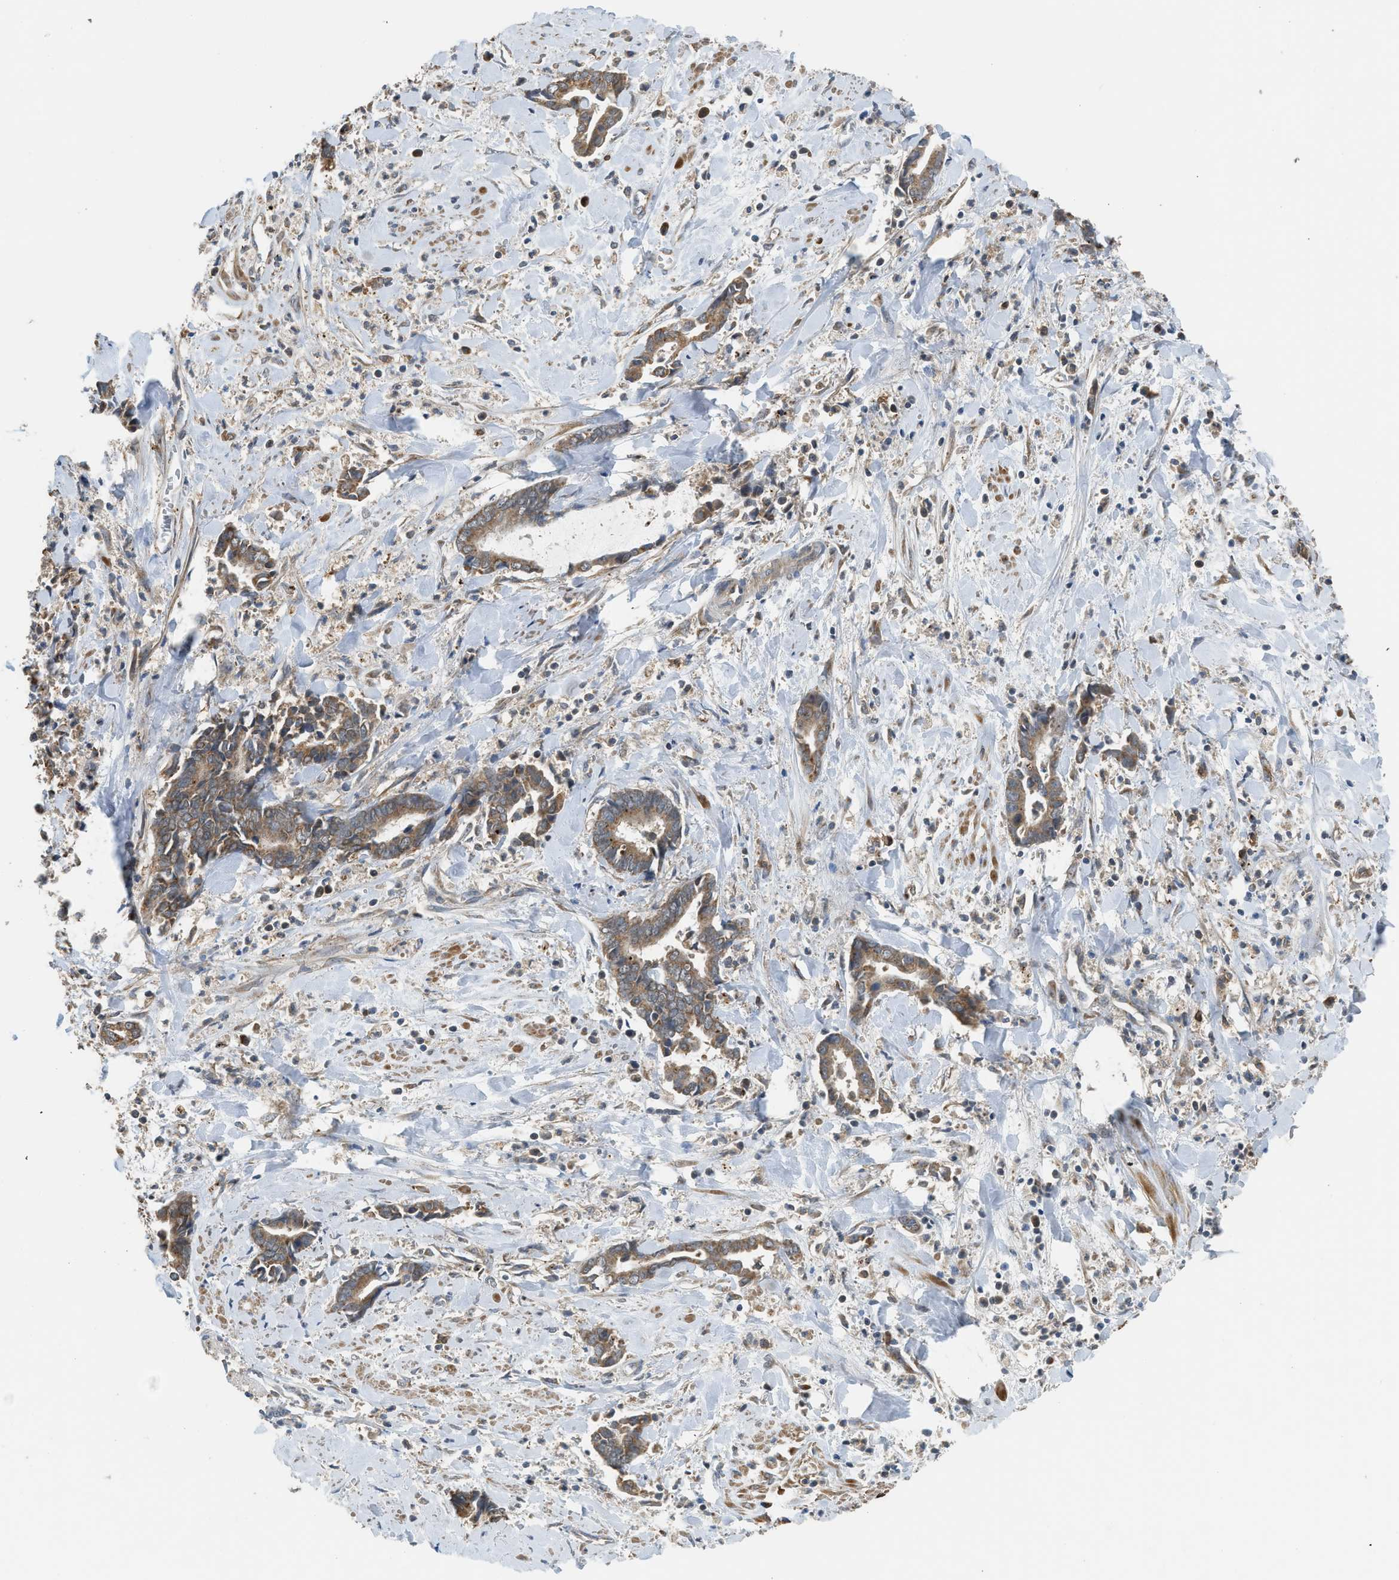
{"staining": {"intensity": "moderate", "quantity": ">75%", "location": "cytoplasmic/membranous"}, "tissue": "cervical cancer", "cell_type": "Tumor cells", "image_type": "cancer", "snomed": [{"axis": "morphology", "description": "Adenocarcinoma, NOS"}, {"axis": "topography", "description": "Cervix"}], "caption": "About >75% of tumor cells in human cervical adenocarcinoma exhibit moderate cytoplasmic/membranous protein expression as visualized by brown immunohistochemical staining.", "gene": "STARD3", "patient": {"sex": "female", "age": 44}}